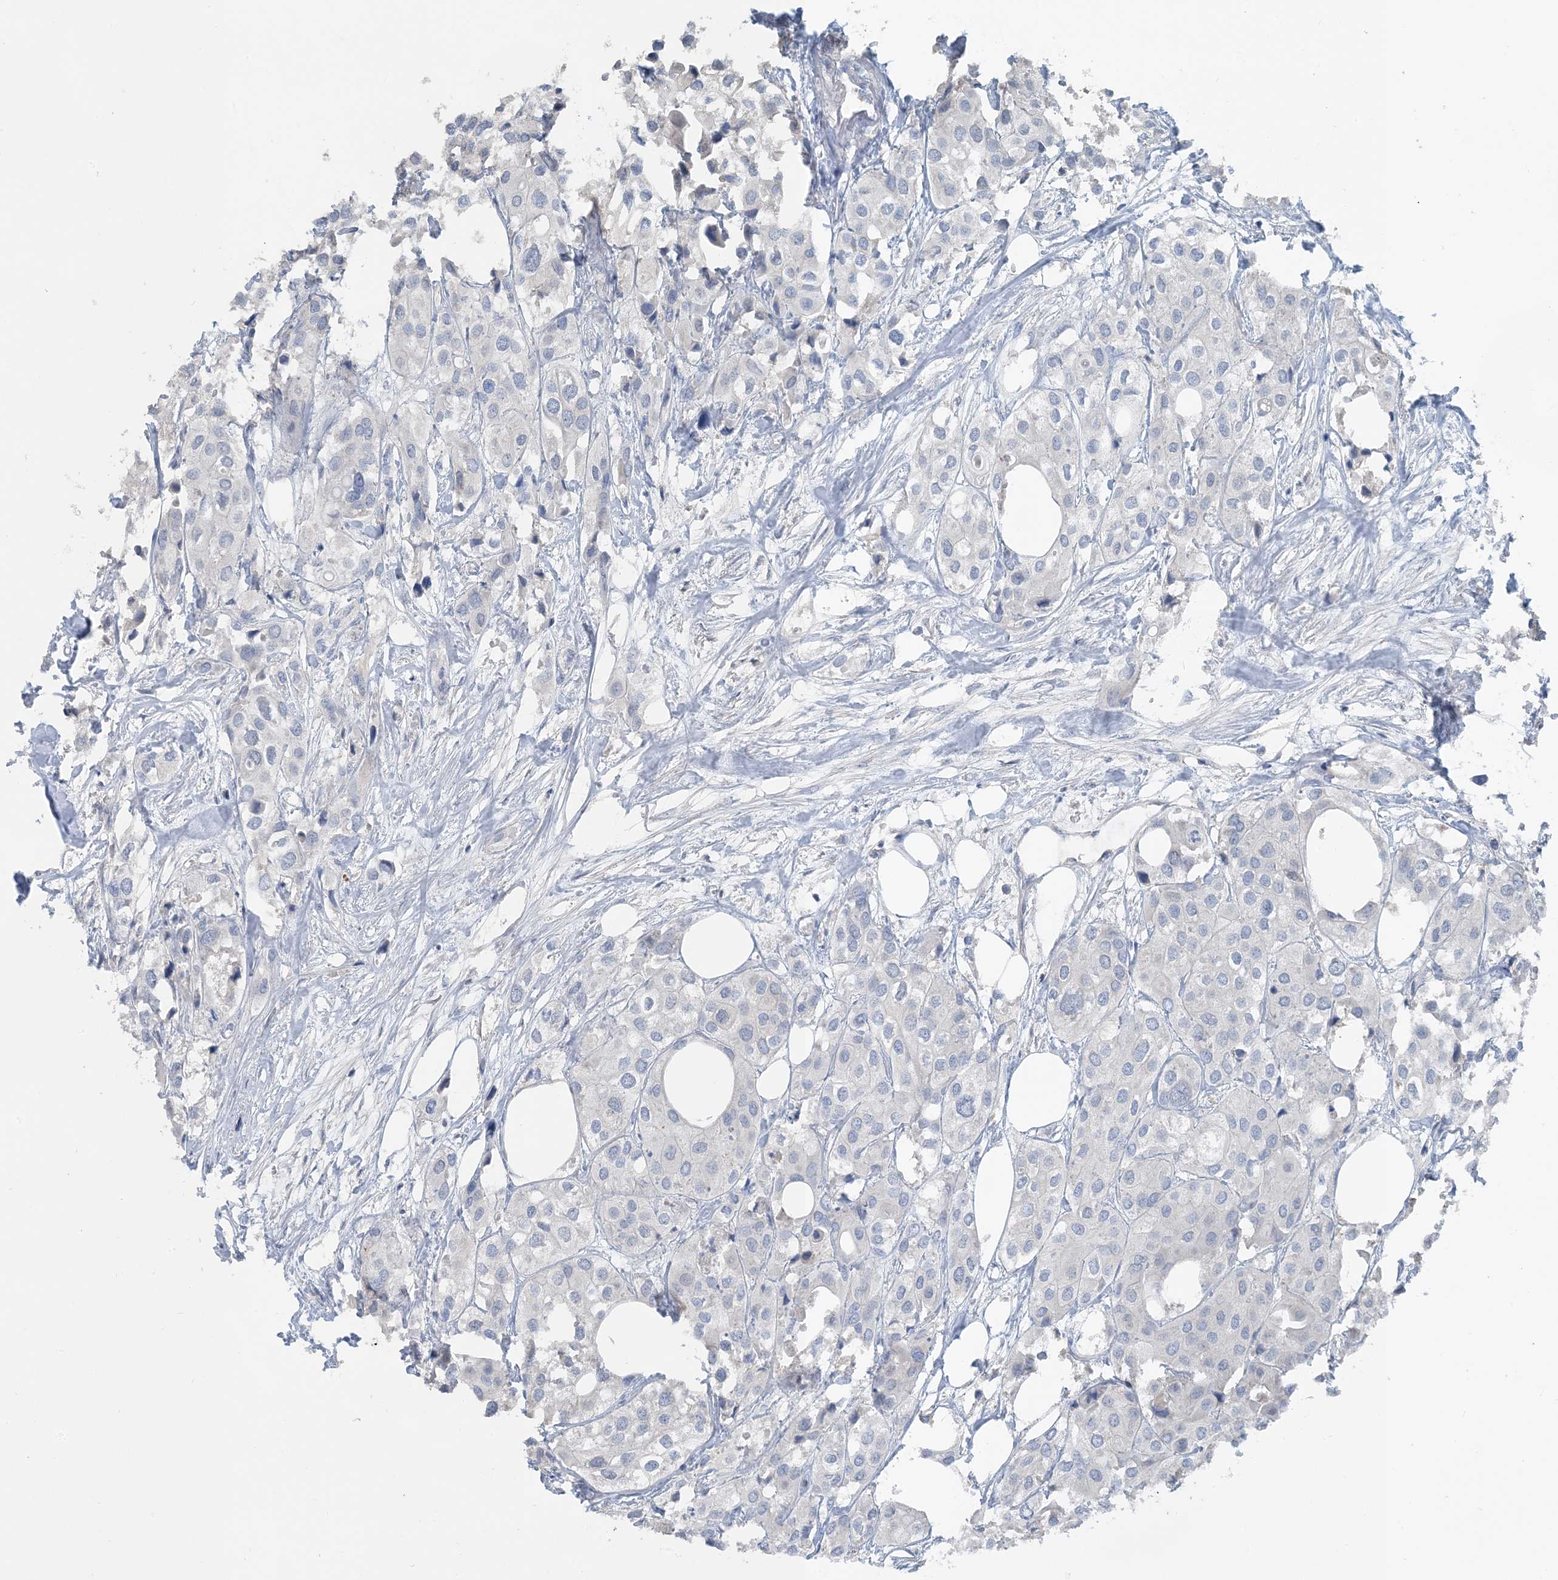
{"staining": {"intensity": "negative", "quantity": "none", "location": "none"}, "tissue": "urothelial cancer", "cell_type": "Tumor cells", "image_type": "cancer", "snomed": [{"axis": "morphology", "description": "Urothelial carcinoma, High grade"}, {"axis": "topography", "description": "Urinary bladder"}], "caption": "Tumor cells show no significant expression in urothelial cancer. (DAB (3,3'-diaminobenzidine) IHC, high magnification).", "gene": "CTRL", "patient": {"sex": "male", "age": 64}}